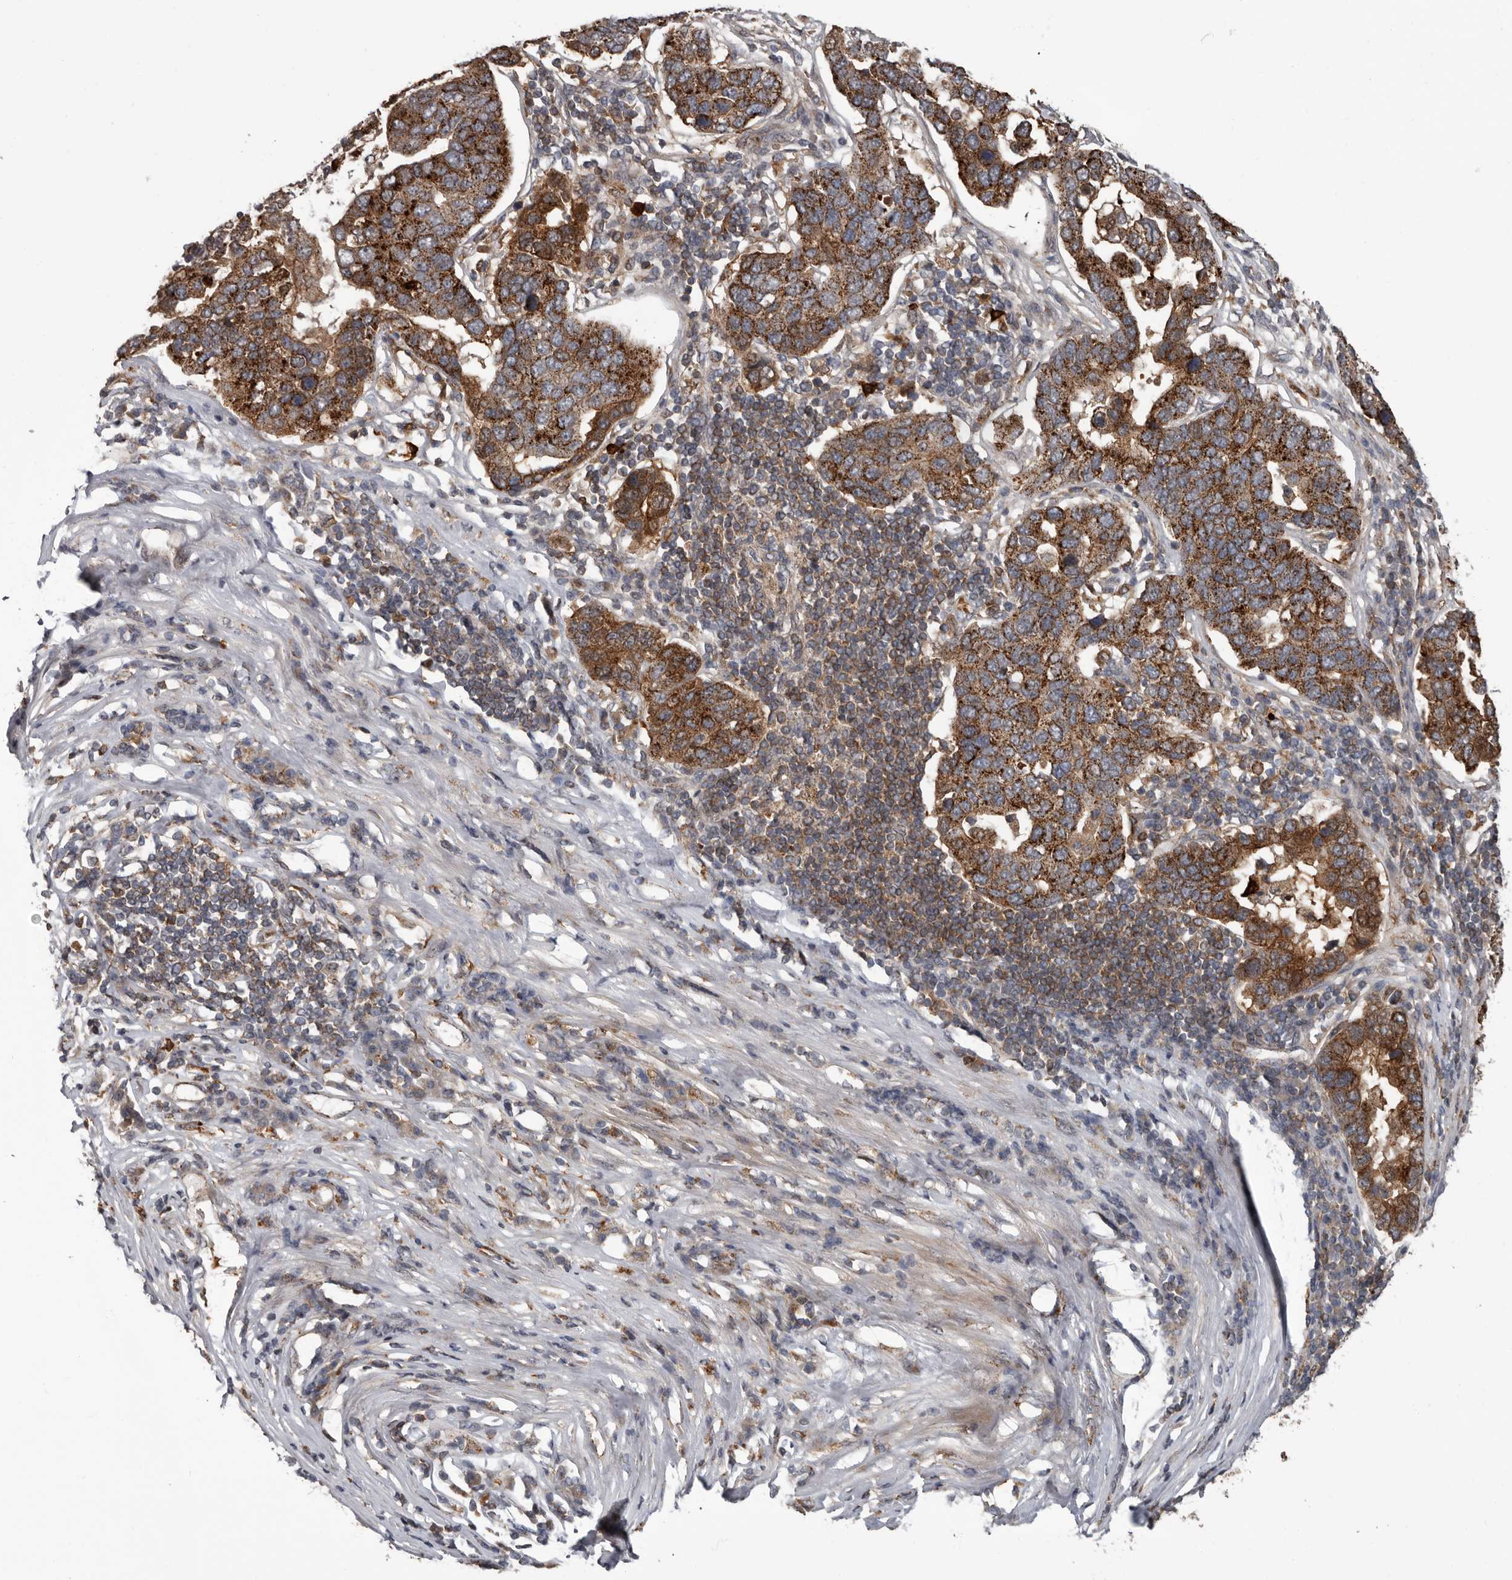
{"staining": {"intensity": "strong", "quantity": ">75%", "location": "cytoplasmic/membranous"}, "tissue": "pancreatic cancer", "cell_type": "Tumor cells", "image_type": "cancer", "snomed": [{"axis": "morphology", "description": "Adenocarcinoma, NOS"}, {"axis": "topography", "description": "Pancreas"}], "caption": "The immunohistochemical stain shows strong cytoplasmic/membranous staining in tumor cells of pancreatic adenocarcinoma tissue.", "gene": "FGFR4", "patient": {"sex": "female", "age": 61}}